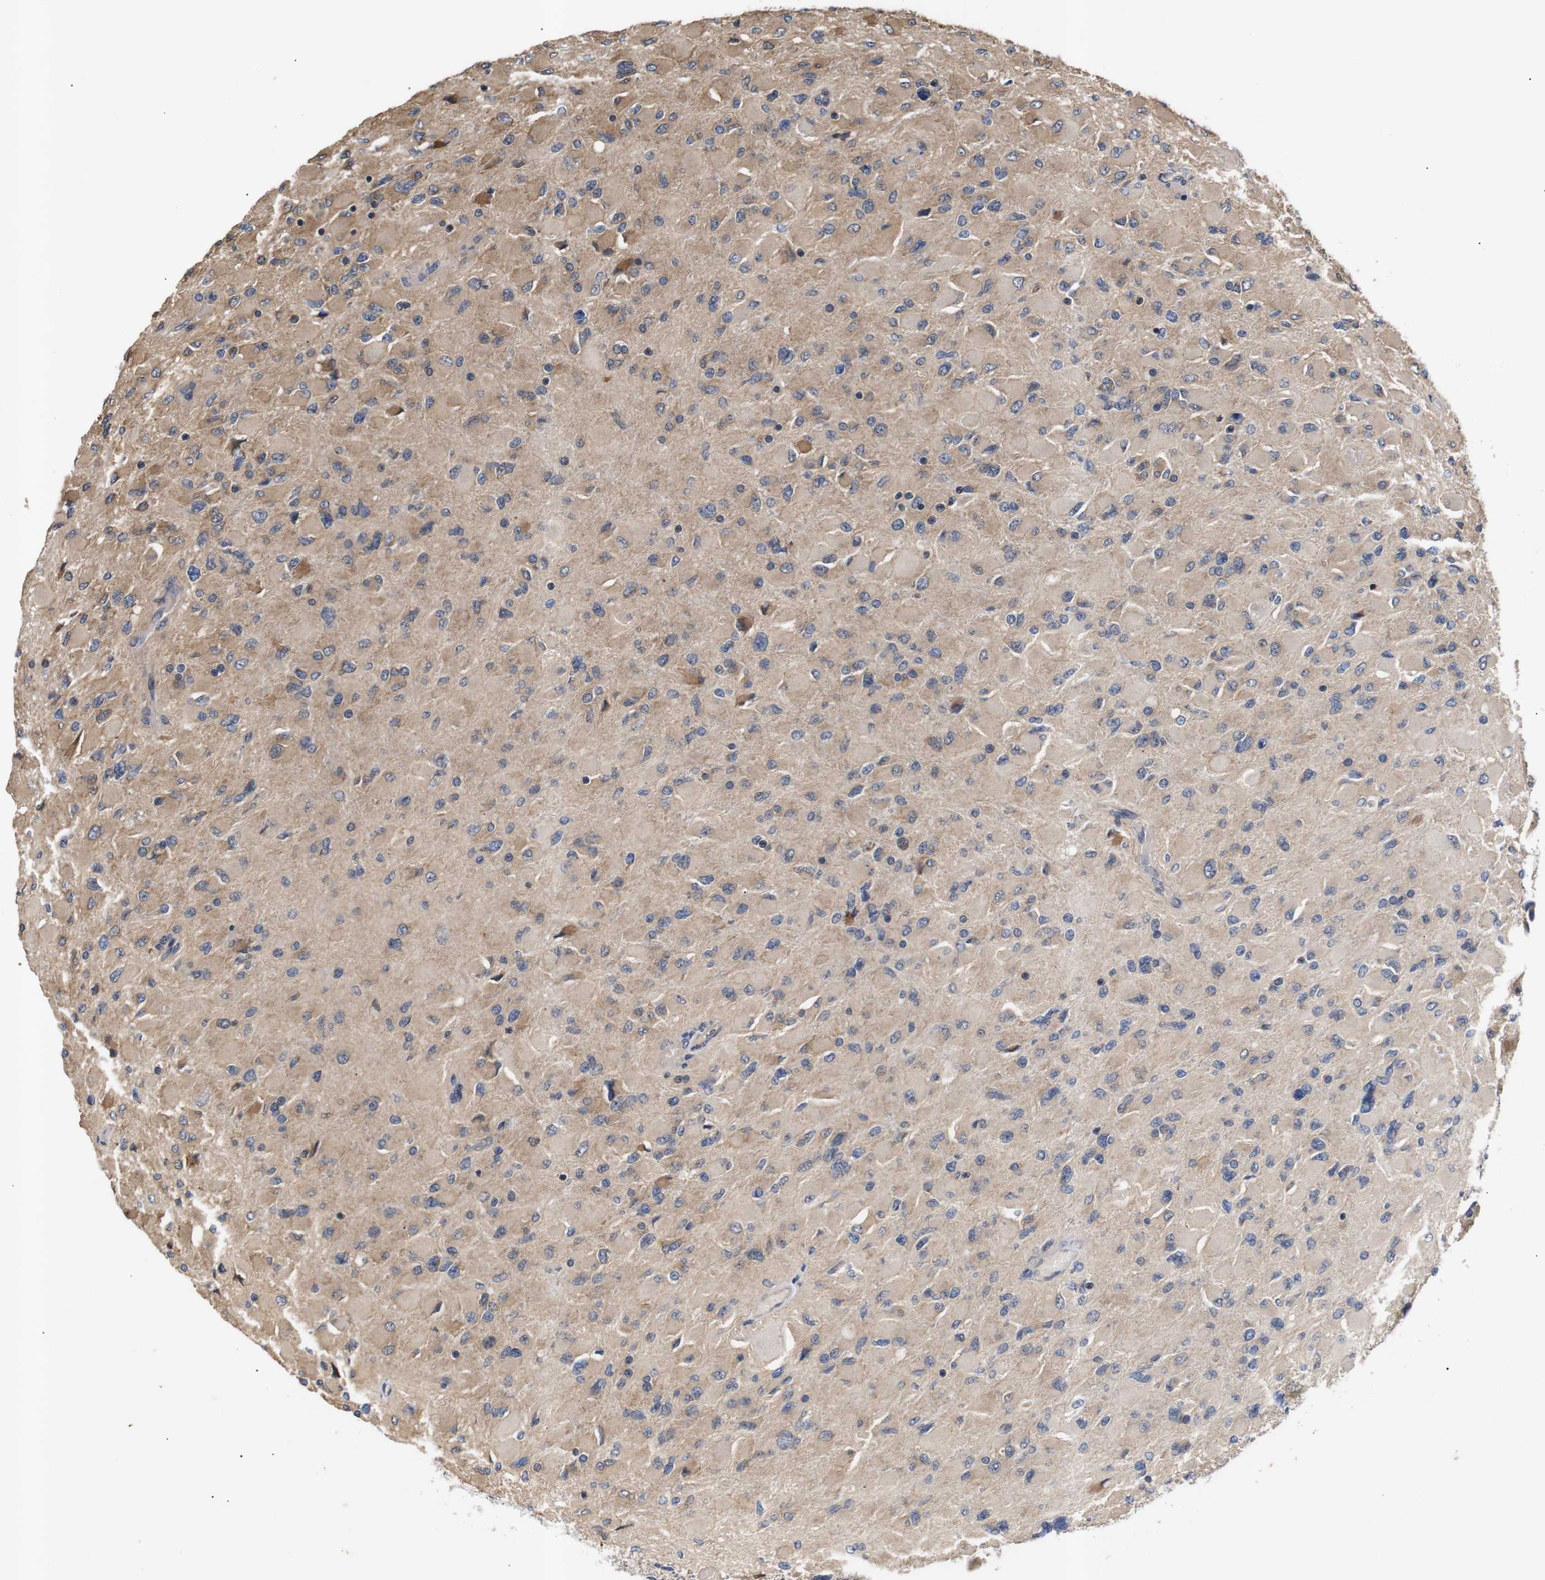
{"staining": {"intensity": "moderate", "quantity": "25%-75%", "location": "cytoplasmic/membranous"}, "tissue": "glioma", "cell_type": "Tumor cells", "image_type": "cancer", "snomed": [{"axis": "morphology", "description": "Glioma, malignant, High grade"}, {"axis": "topography", "description": "Cerebral cortex"}], "caption": "Moderate cytoplasmic/membranous staining is seen in about 25%-75% of tumor cells in high-grade glioma (malignant).", "gene": "RIPK1", "patient": {"sex": "female", "age": 36}}